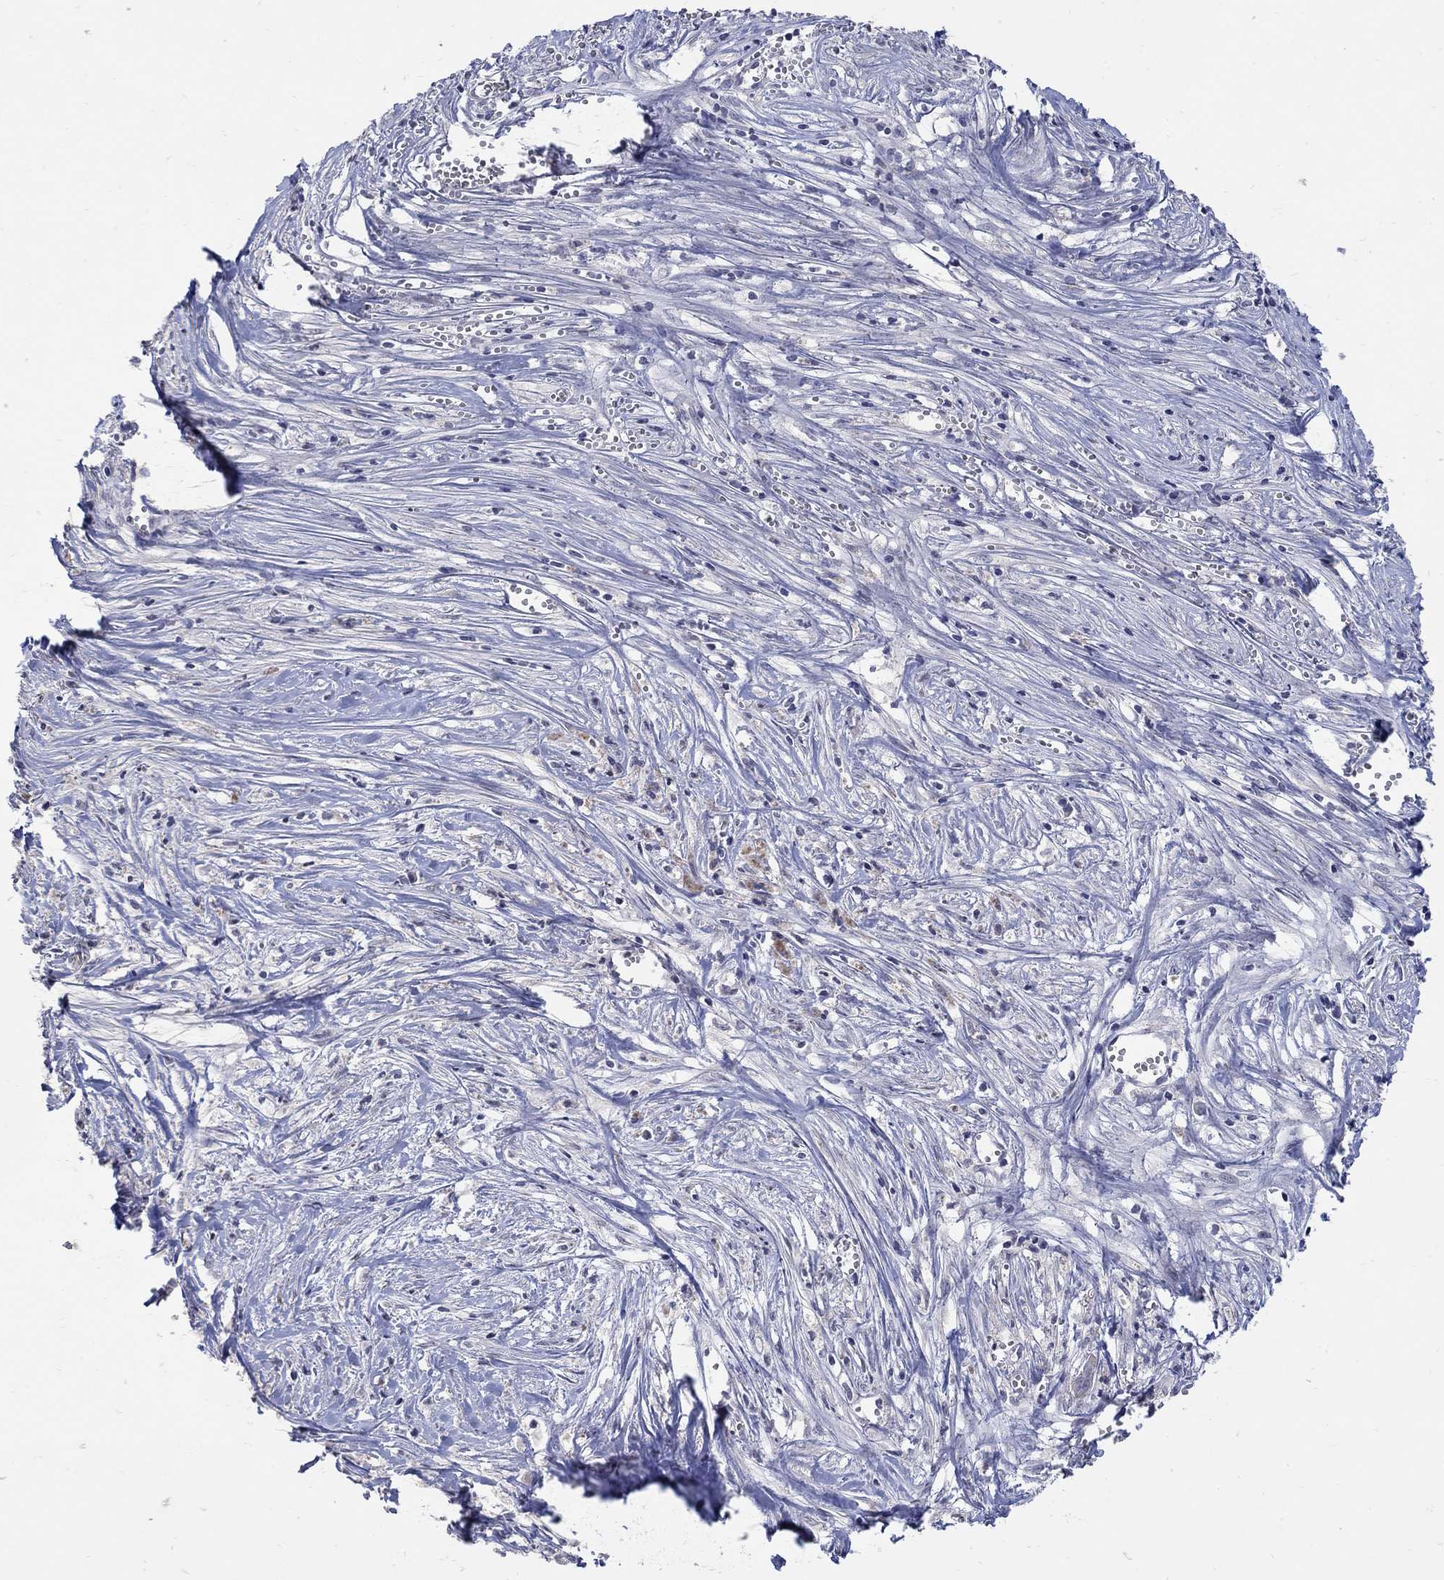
{"staining": {"intensity": "negative", "quantity": "none", "location": "none"}, "tissue": "pancreatic cancer", "cell_type": "Tumor cells", "image_type": "cancer", "snomed": [{"axis": "morphology", "description": "Adenocarcinoma, NOS"}, {"axis": "topography", "description": "Pancreas"}], "caption": "Immunohistochemical staining of pancreatic cancer exhibits no significant positivity in tumor cells. (DAB IHC with hematoxylin counter stain).", "gene": "CETN1", "patient": {"sex": "male", "age": 71}}